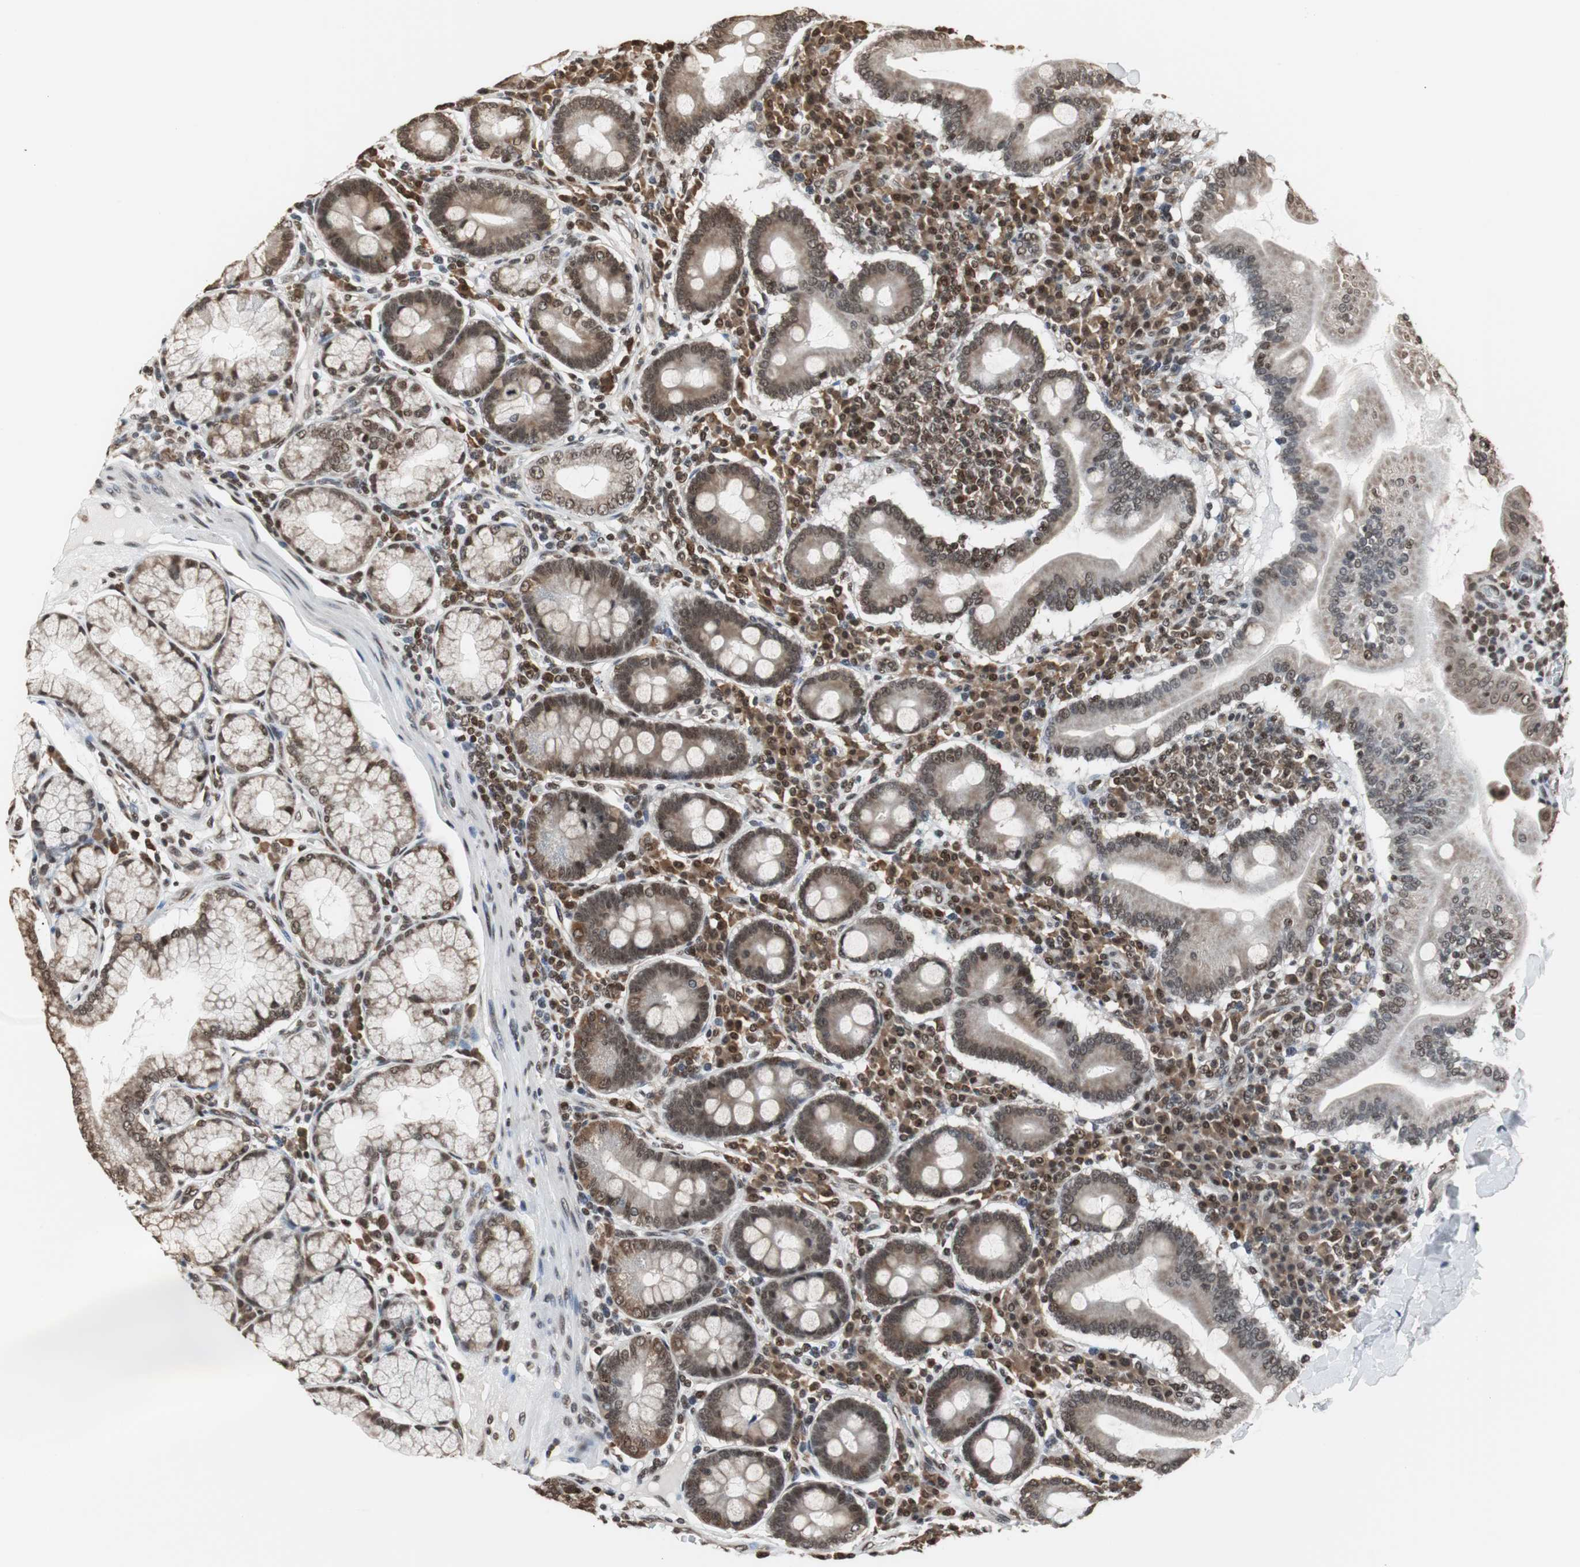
{"staining": {"intensity": "moderate", "quantity": ">75%", "location": "nuclear"}, "tissue": "duodenum", "cell_type": "Glandular cells", "image_type": "normal", "snomed": [{"axis": "morphology", "description": "Normal tissue, NOS"}, {"axis": "topography", "description": "Duodenum"}], "caption": "Approximately >75% of glandular cells in normal human duodenum reveal moderate nuclear protein expression as visualized by brown immunohistochemical staining.", "gene": "REST", "patient": {"sex": "male", "age": 50}}